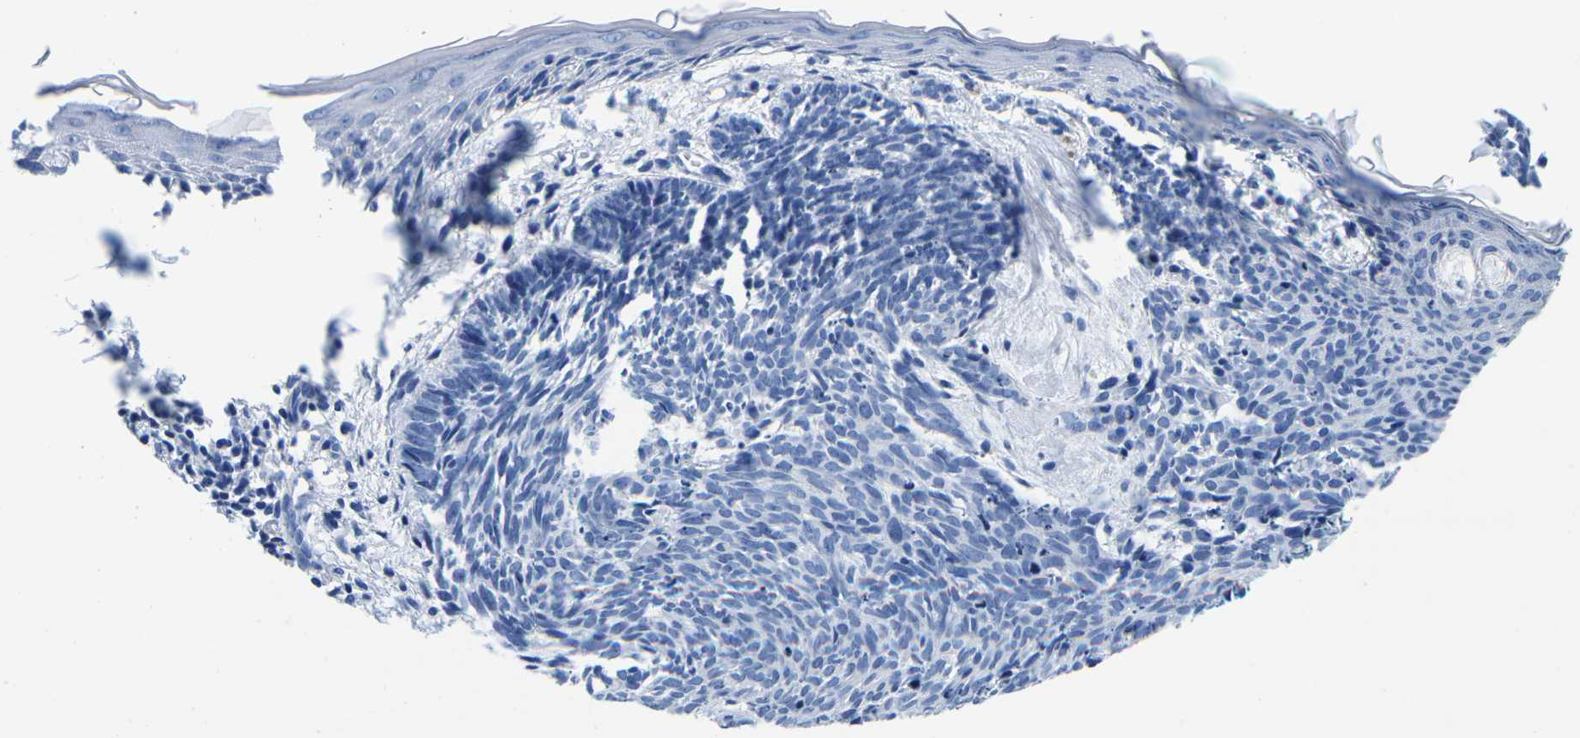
{"staining": {"intensity": "negative", "quantity": "none", "location": "none"}, "tissue": "skin cancer", "cell_type": "Tumor cells", "image_type": "cancer", "snomed": [{"axis": "morphology", "description": "Basal cell carcinoma"}, {"axis": "topography", "description": "Skin"}], "caption": "This is a photomicrograph of immunohistochemistry staining of skin cancer, which shows no expression in tumor cells.", "gene": "CYP1A2", "patient": {"sex": "male", "age": 60}}